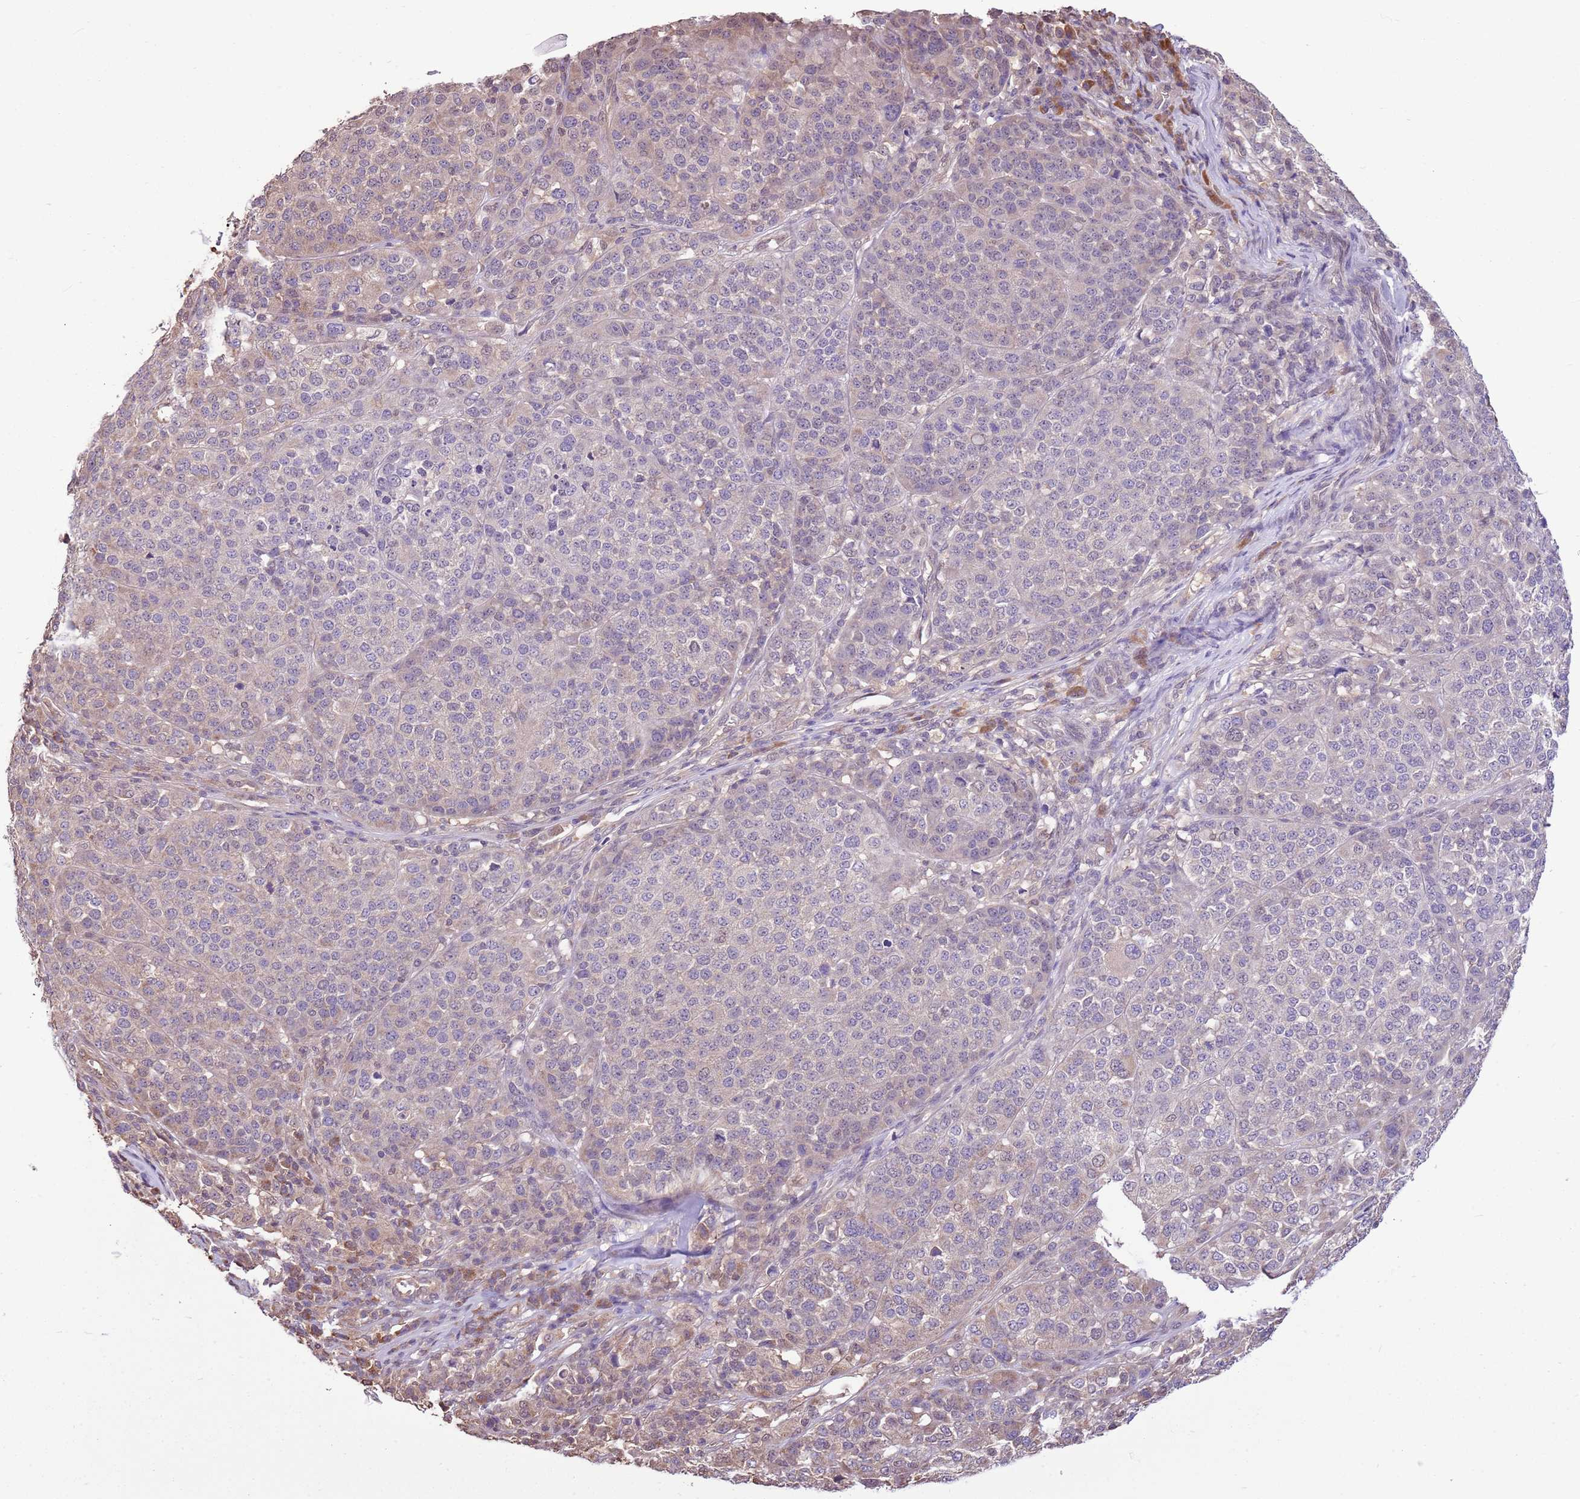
{"staining": {"intensity": "negative", "quantity": "none", "location": "none"}, "tissue": "melanoma", "cell_type": "Tumor cells", "image_type": "cancer", "snomed": [{"axis": "morphology", "description": "Malignant melanoma, Metastatic site"}, {"axis": "topography", "description": "Lymph node"}], "caption": "Malignant melanoma (metastatic site) was stained to show a protein in brown. There is no significant staining in tumor cells.", "gene": "BBS5", "patient": {"sex": "male", "age": 44}}